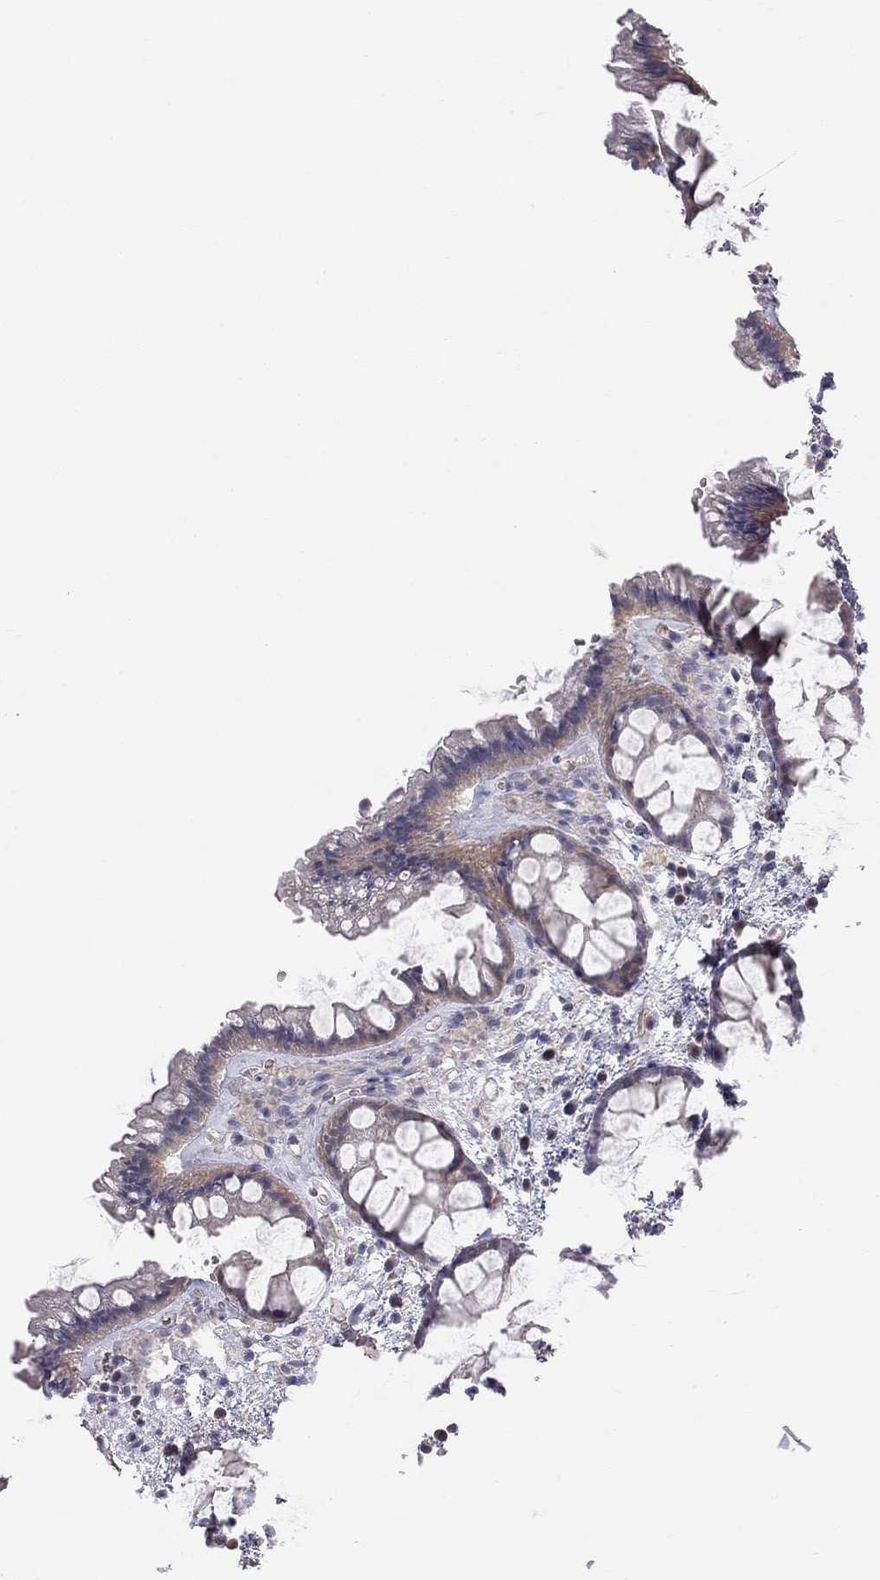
{"staining": {"intensity": "moderate", "quantity": "<25%", "location": "cytoplasmic/membranous"}, "tissue": "rectum", "cell_type": "Glandular cells", "image_type": "normal", "snomed": [{"axis": "morphology", "description": "Normal tissue, NOS"}, {"axis": "topography", "description": "Rectum"}], "caption": "Immunohistochemical staining of normal human rectum demonstrates low levels of moderate cytoplasmic/membranous positivity in about <25% of glandular cells. (DAB (3,3'-diaminobenzidine) IHC, brown staining for protein, blue staining for nuclei).", "gene": "GPRC5B", "patient": {"sex": "female", "age": 62}}